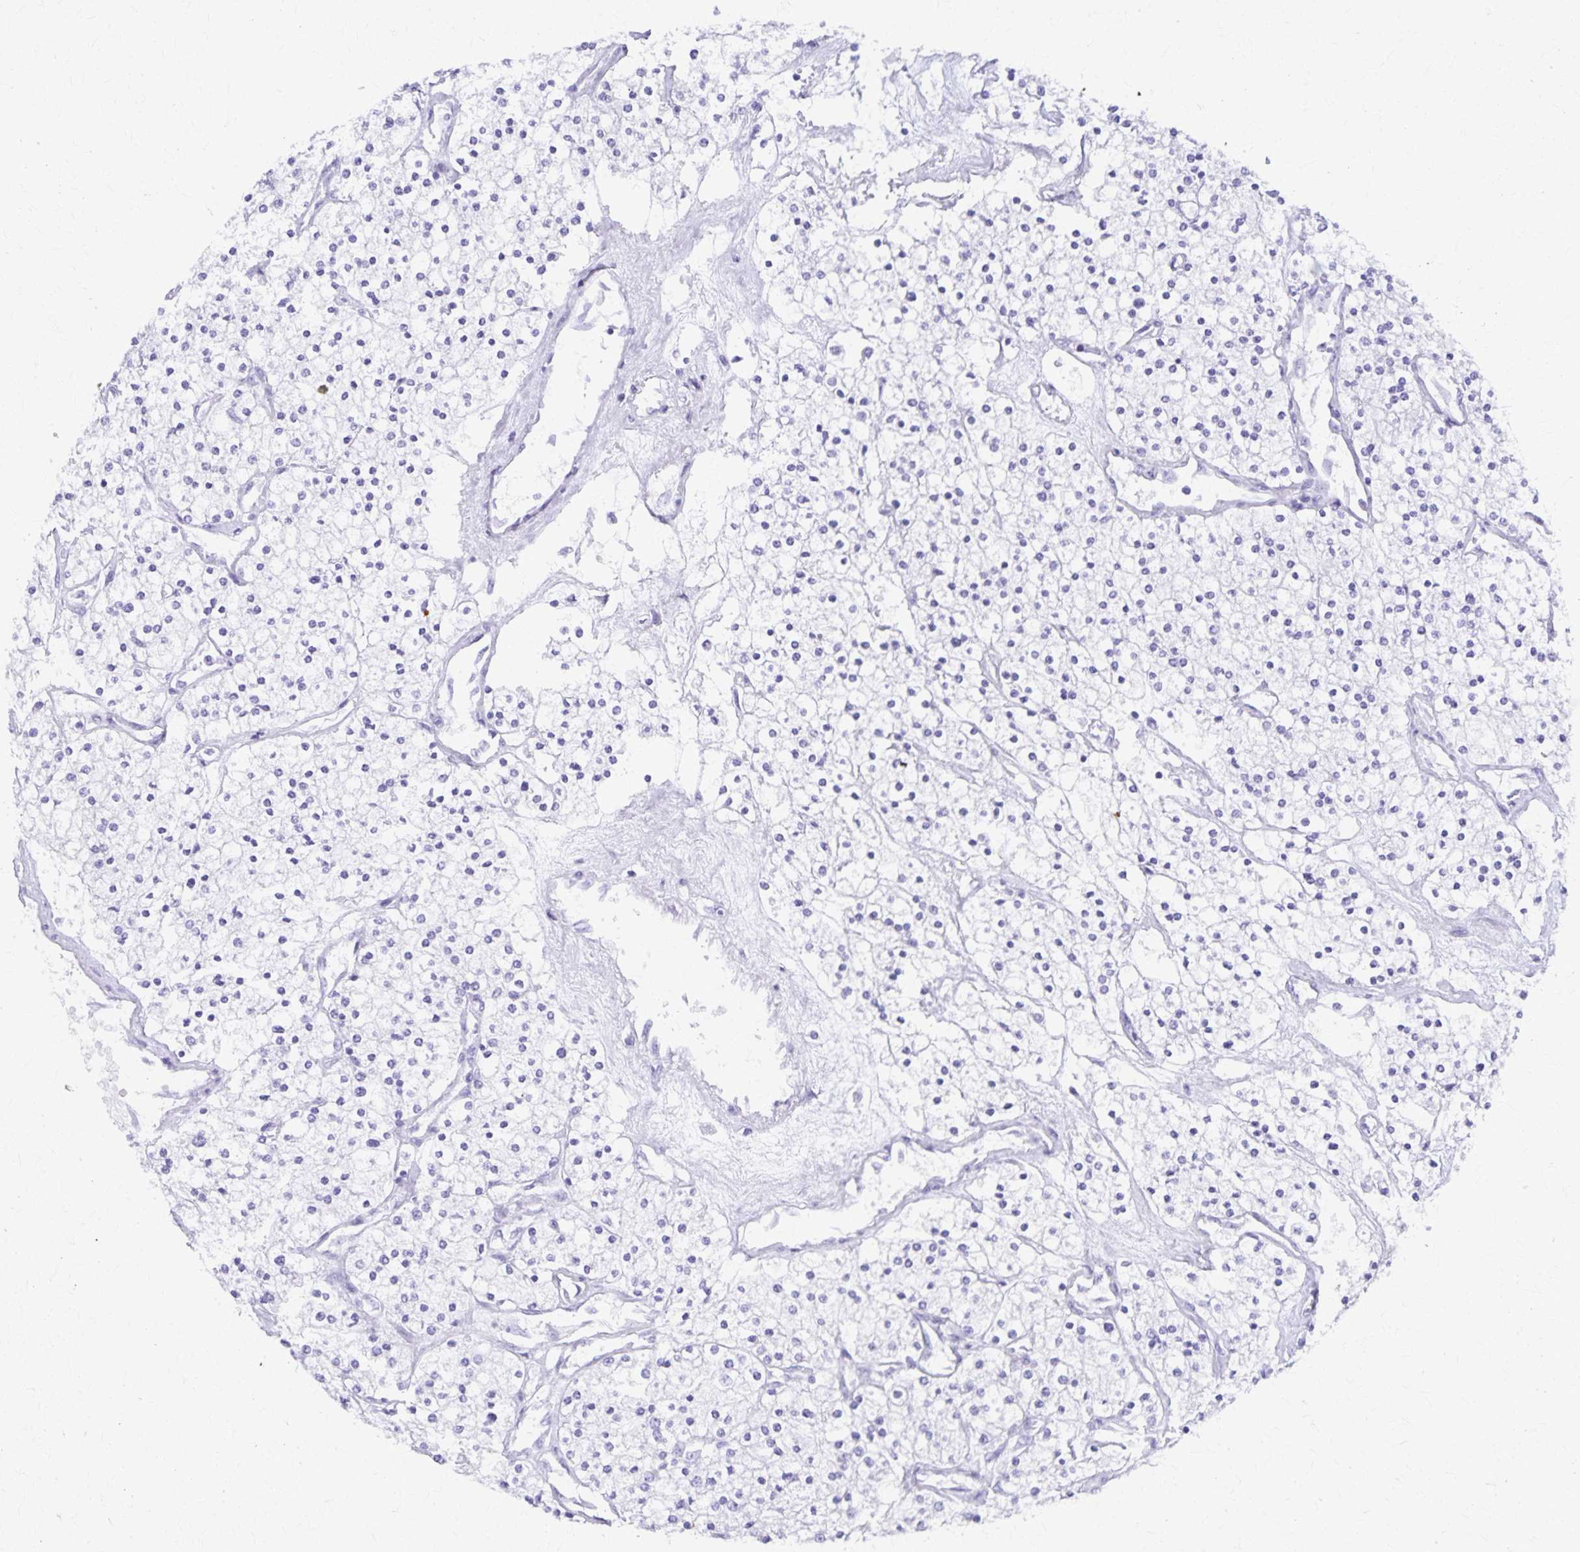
{"staining": {"intensity": "negative", "quantity": "none", "location": "none"}, "tissue": "renal cancer", "cell_type": "Tumor cells", "image_type": "cancer", "snomed": [{"axis": "morphology", "description": "Adenocarcinoma, NOS"}, {"axis": "topography", "description": "Kidney"}], "caption": "Adenocarcinoma (renal) was stained to show a protein in brown. There is no significant staining in tumor cells.", "gene": "DEFA5", "patient": {"sex": "male", "age": 80}}